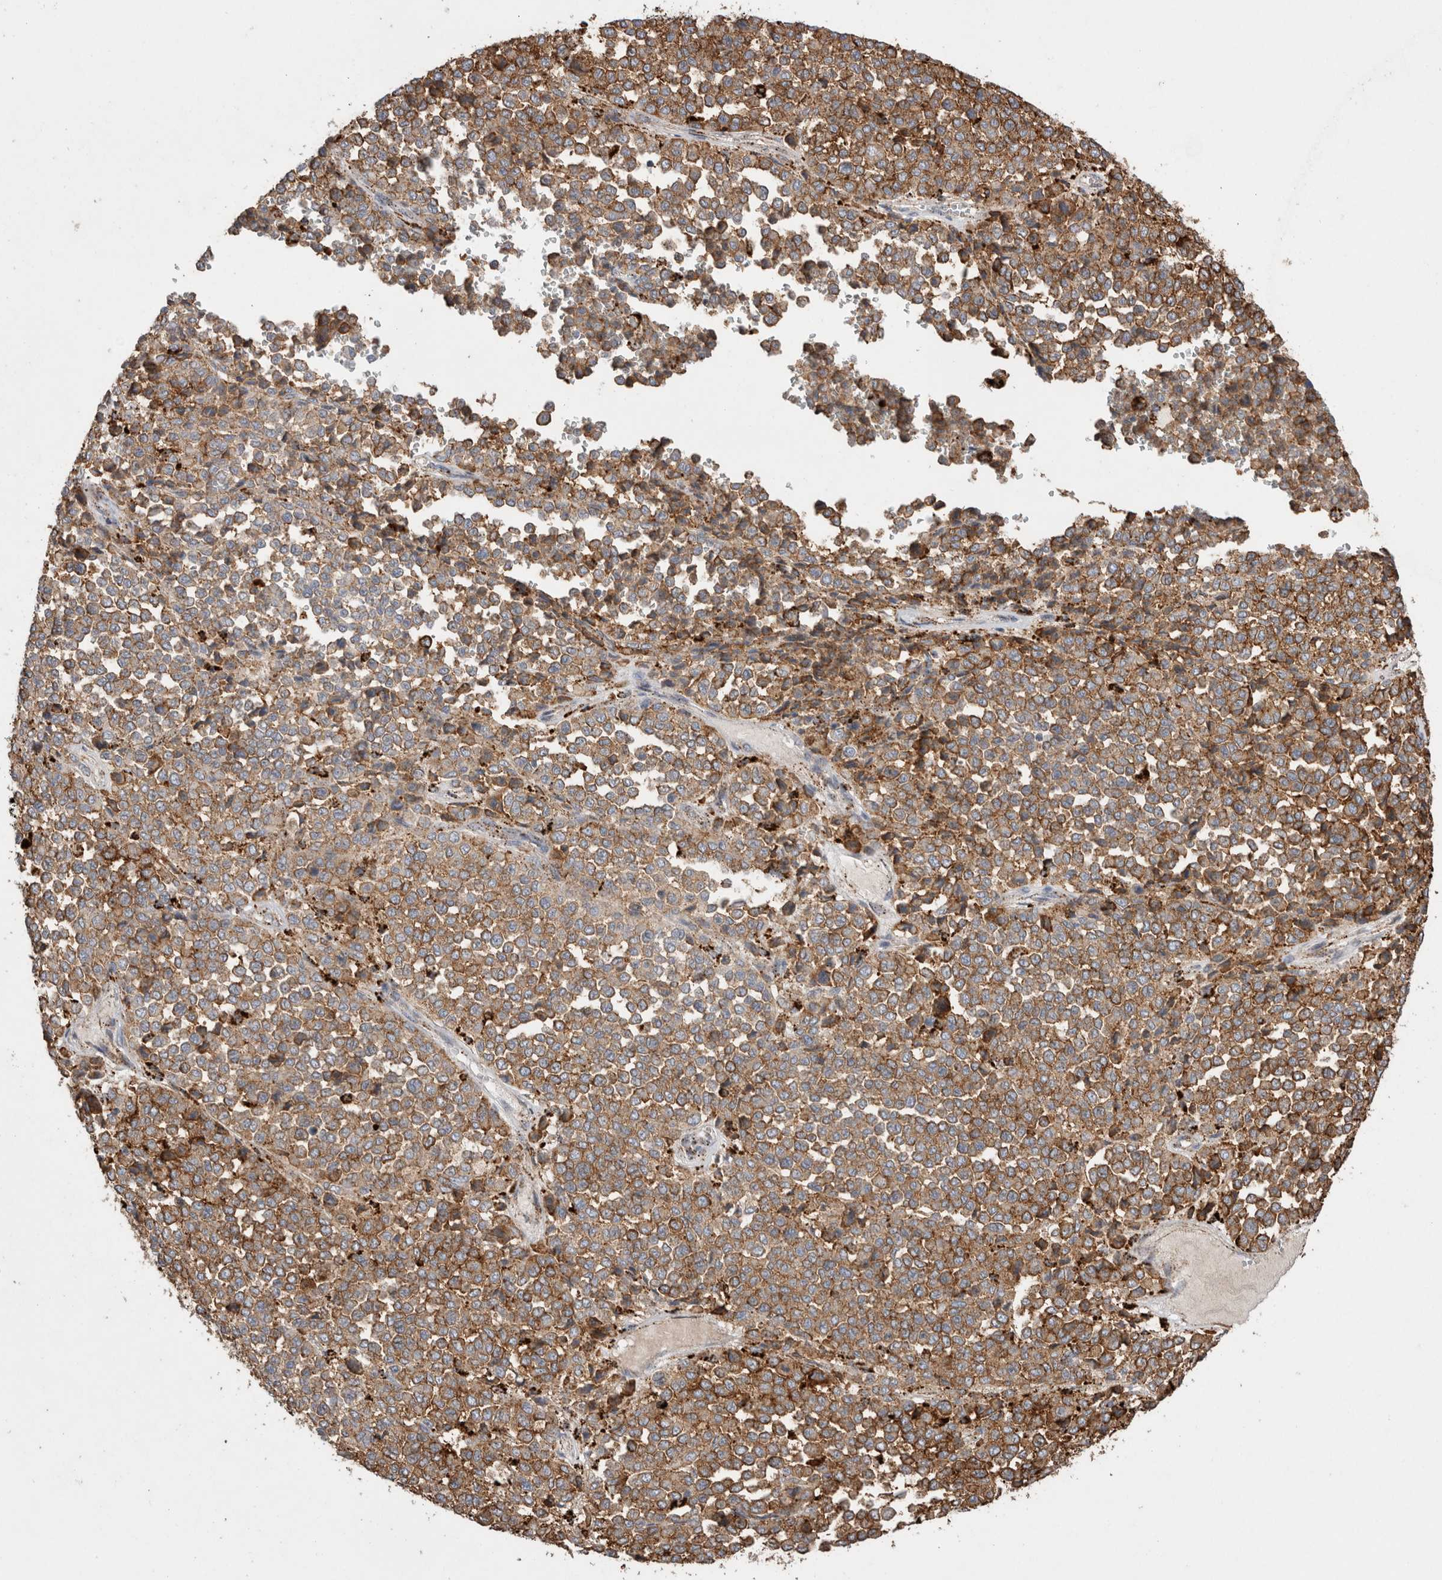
{"staining": {"intensity": "moderate", "quantity": ">75%", "location": "cytoplasmic/membranous"}, "tissue": "melanoma", "cell_type": "Tumor cells", "image_type": "cancer", "snomed": [{"axis": "morphology", "description": "Malignant melanoma, Metastatic site"}, {"axis": "topography", "description": "Pancreas"}], "caption": "This photomicrograph demonstrates melanoma stained with immunohistochemistry to label a protein in brown. The cytoplasmic/membranous of tumor cells show moderate positivity for the protein. Nuclei are counter-stained blue.", "gene": "CTSA", "patient": {"sex": "female", "age": 30}}